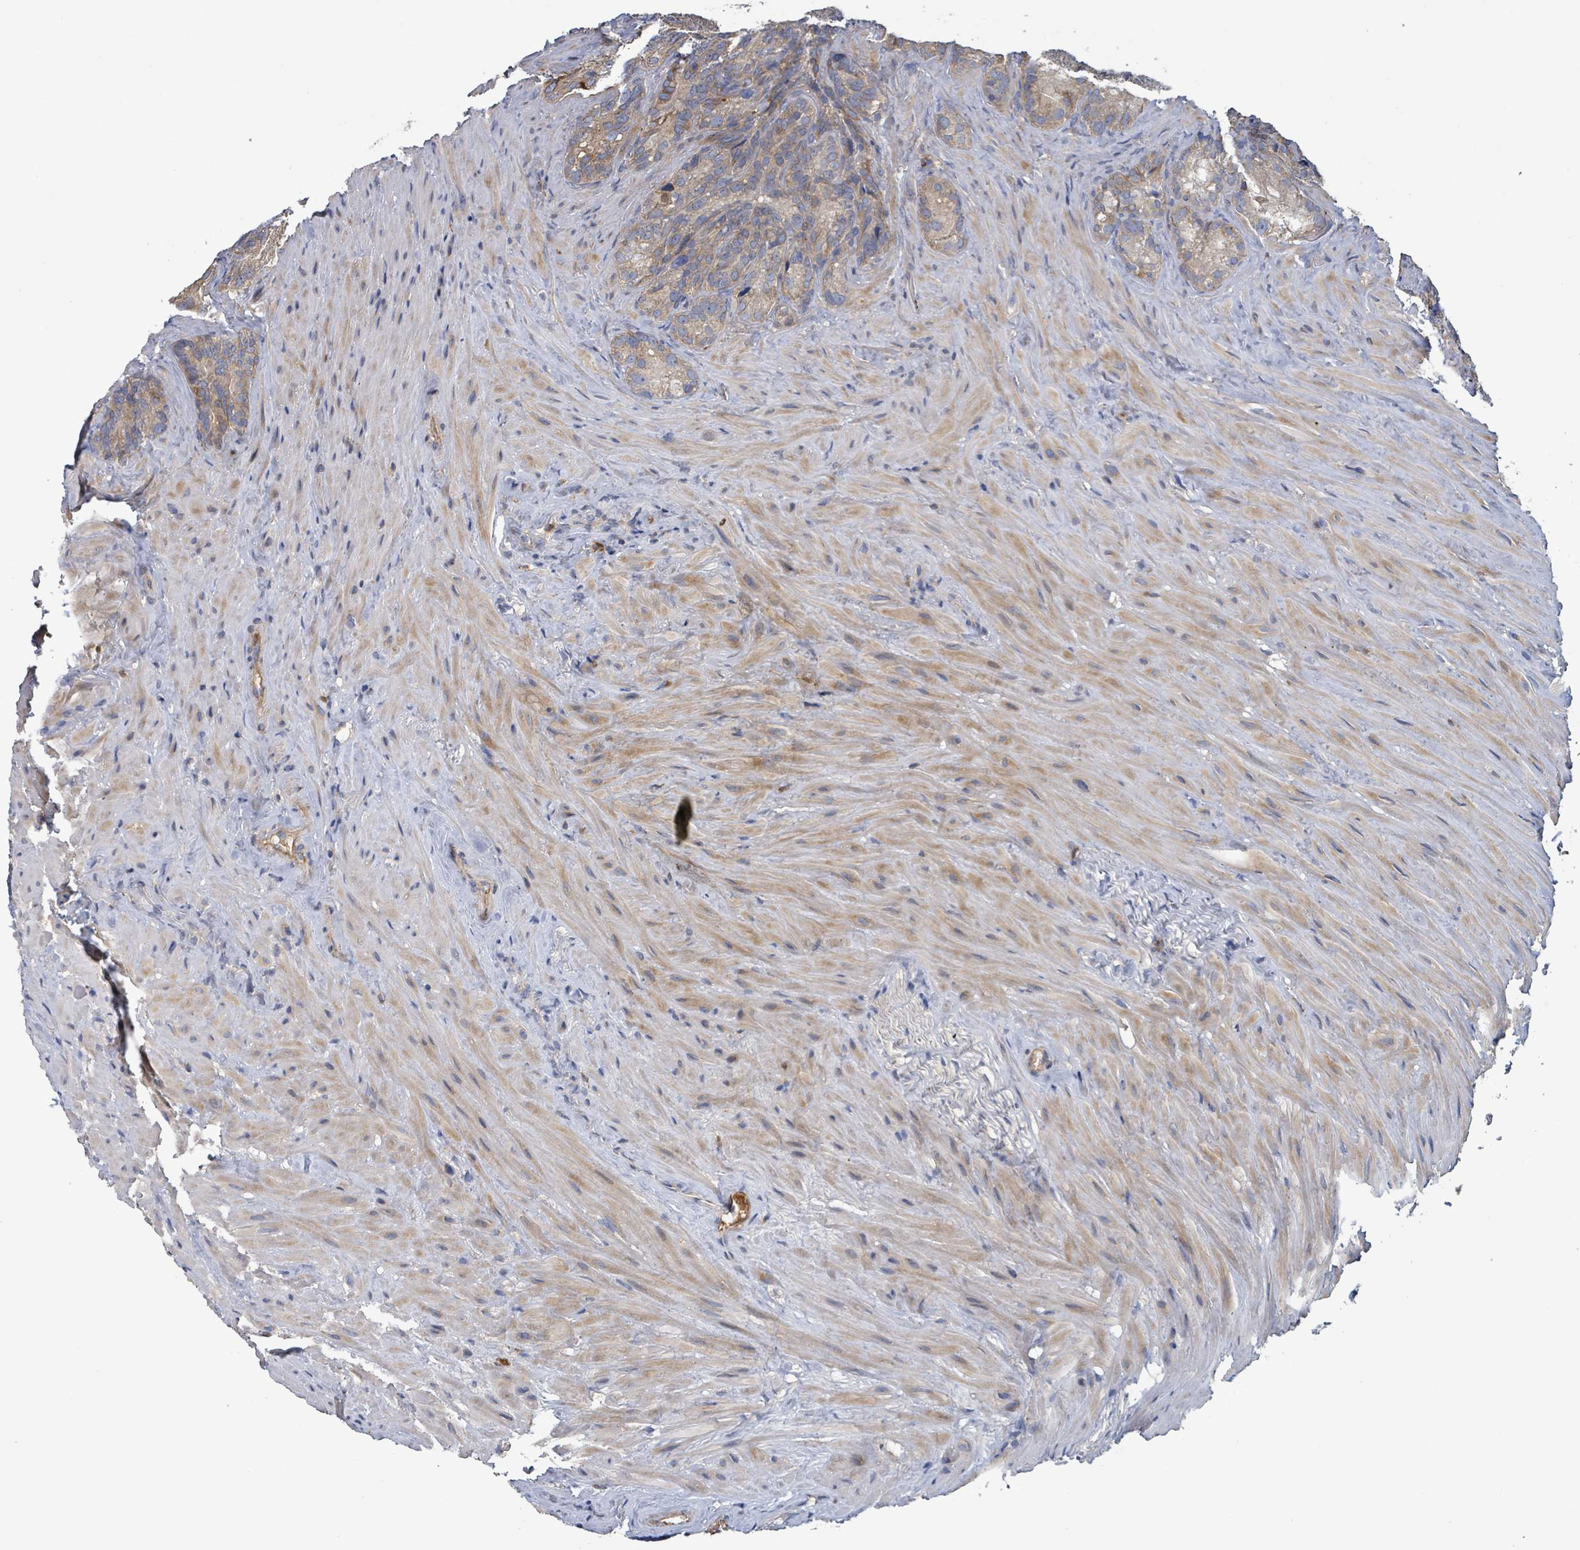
{"staining": {"intensity": "weak", "quantity": "25%-75%", "location": "cytoplasmic/membranous"}, "tissue": "seminal vesicle", "cell_type": "Glandular cells", "image_type": "normal", "snomed": [{"axis": "morphology", "description": "Normal tissue, NOS"}, {"axis": "topography", "description": "Seminal veicle"}], "caption": "An immunohistochemistry photomicrograph of normal tissue is shown. Protein staining in brown labels weak cytoplasmic/membranous positivity in seminal vesicle within glandular cells. (DAB = brown stain, brightfield microscopy at high magnification).", "gene": "PLAAT1", "patient": {"sex": "male", "age": 62}}